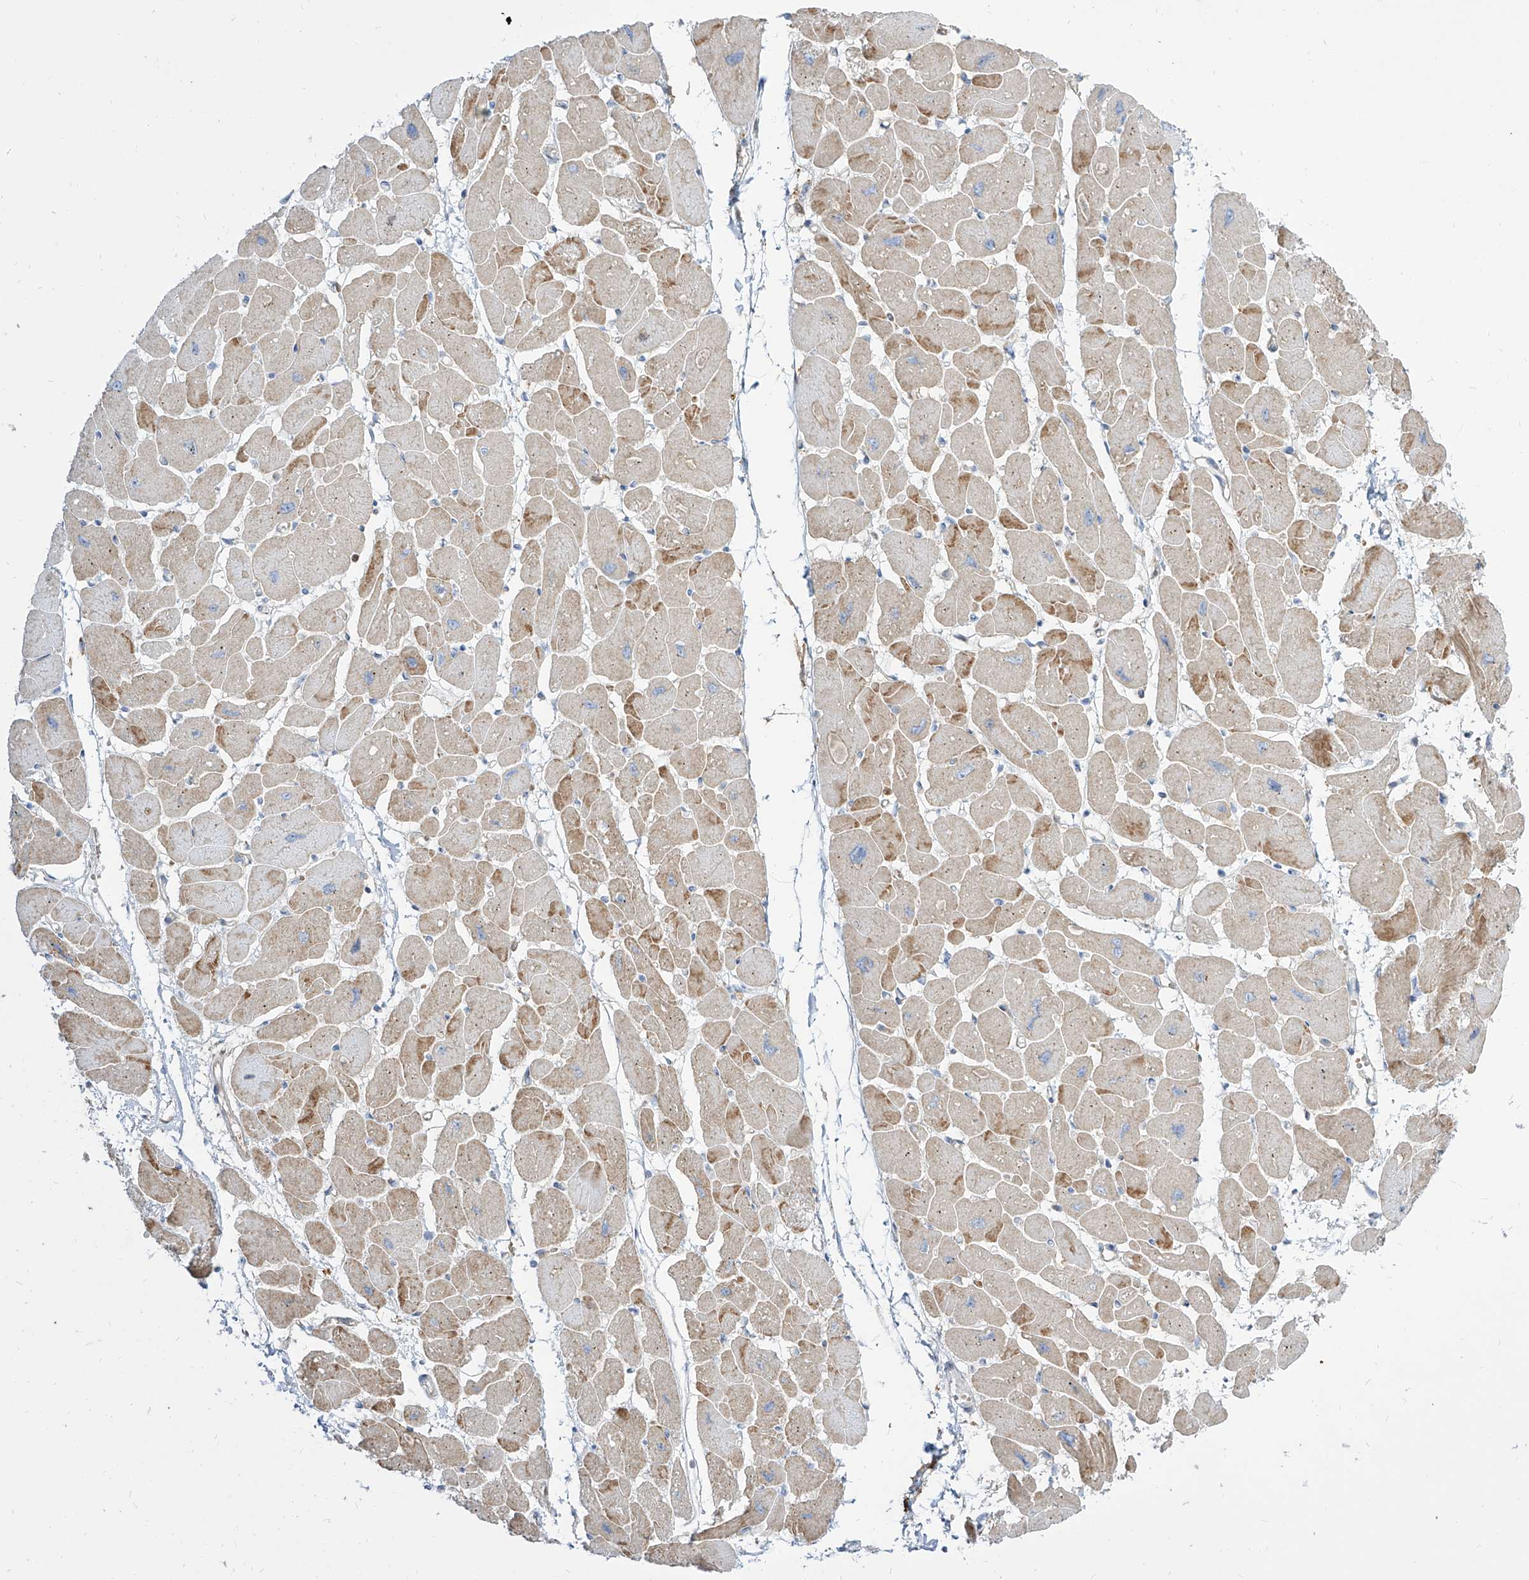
{"staining": {"intensity": "moderate", "quantity": "<25%", "location": "cytoplasmic/membranous"}, "tissue": "heart muscle", "cell_type": "Cardiomyocytes", "image_type": "normal", "snomed": [{"axis": "morphology", "description": "Normal tissue, NOS"}, {"axis": "topography", "description": "Heart"}], "caption": "Immunohistochemistry (IHC) of unremarkable human heart muscle reveals low levels of moderate cytoplasmic/membranous staining in approximately <25% of cardiomyocytes. Ihc stains the protein of interest in brown and the nuclei are stained blue.", "gene": "KYNU", "patient": {"sex": "female", "age": 54}}